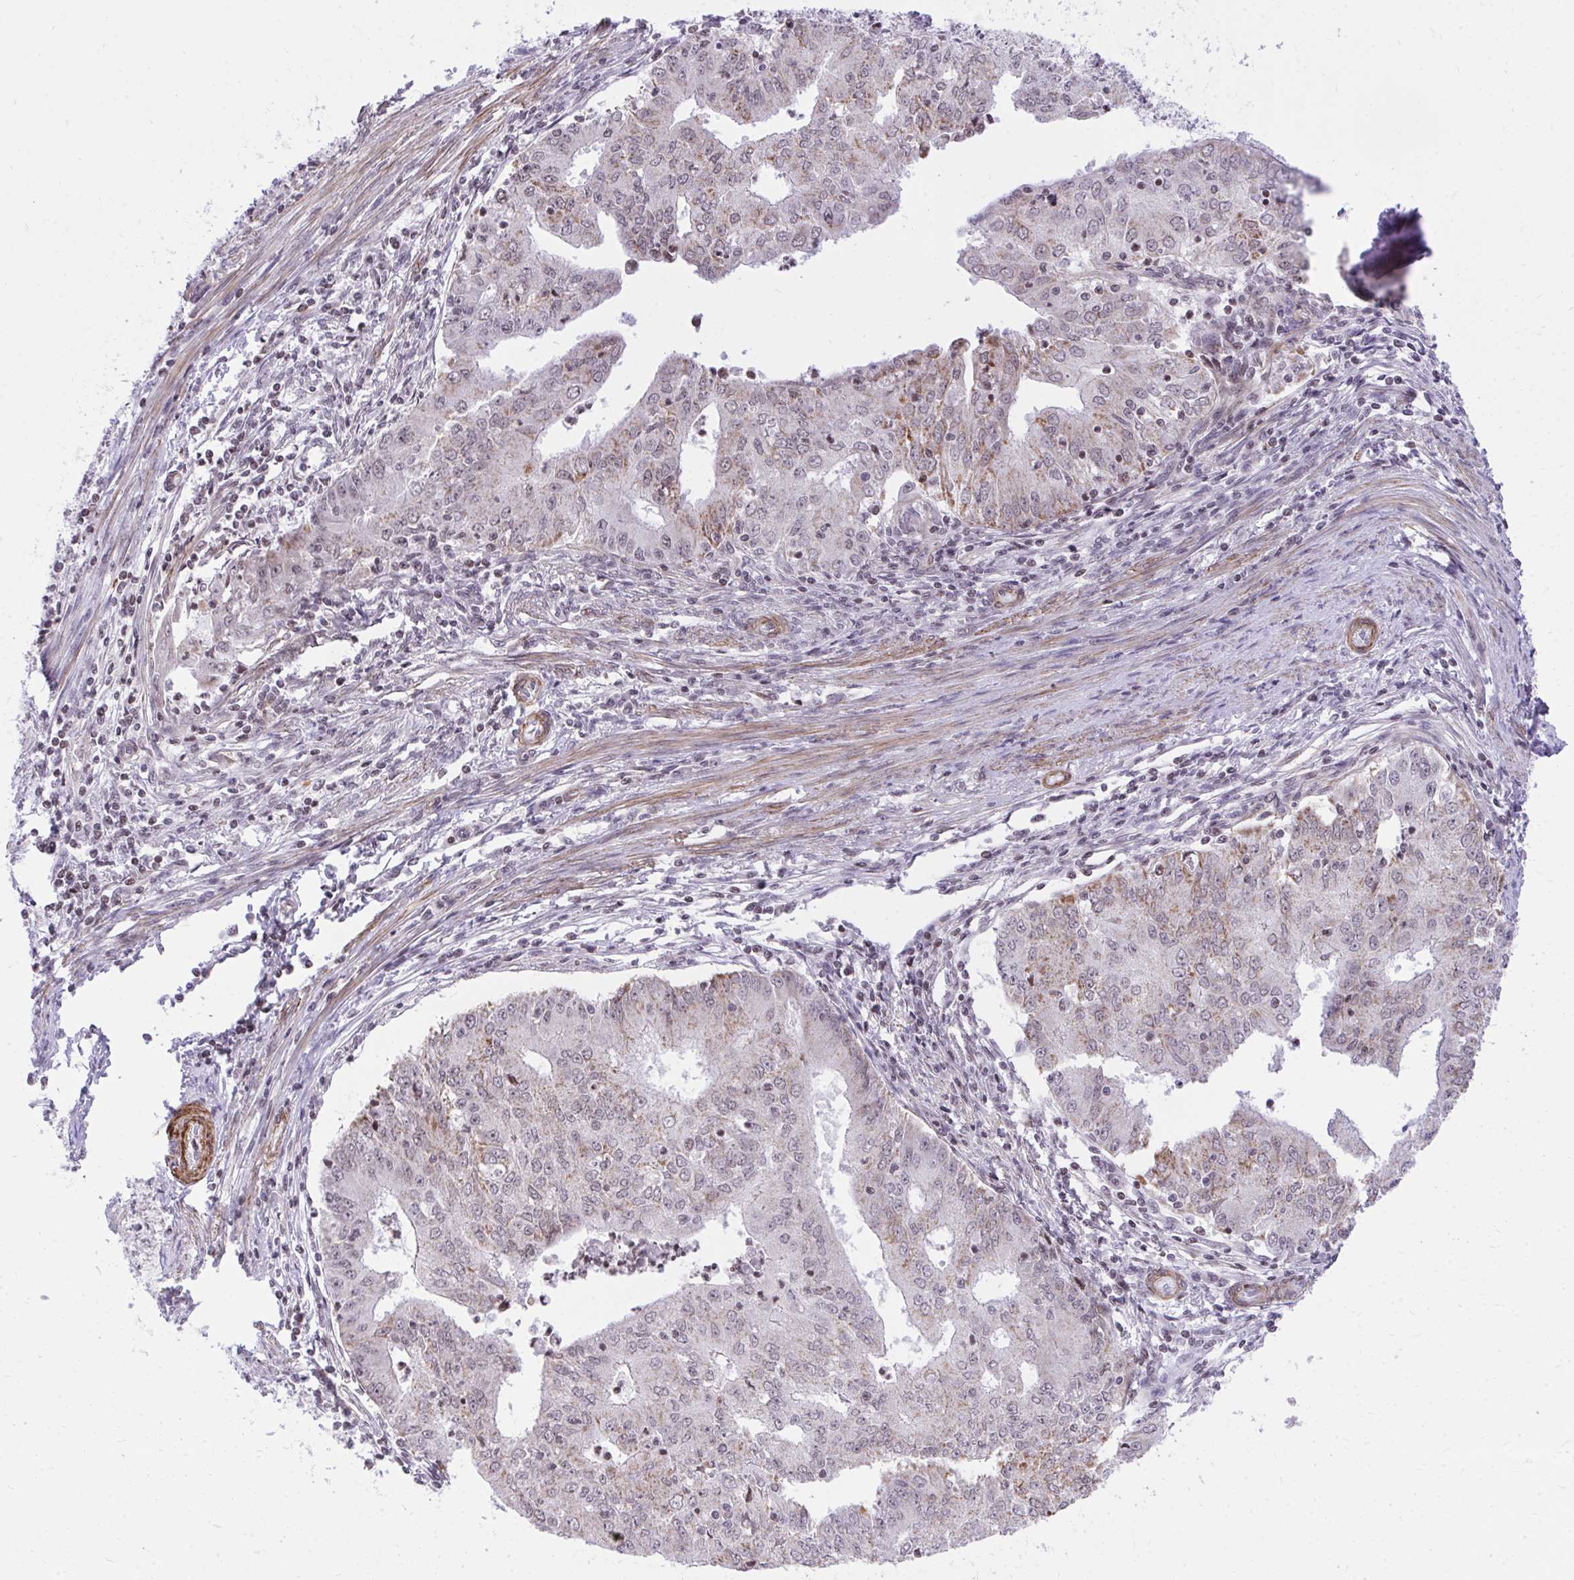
{"staining": {"intensity": "weak", "quantity": "<25%", "location": "cytoplasmic/membranous"}, "tissue": "endometrial cancer", "cell_type": "Tumor cells", "image_type": "cancer", "snomed": [{"axis": "morphology", "description": "Adenocarcinoma, NOS"}, {"axis": "topography", "description": "Endometrium"}], "caption": "Human endometrial adenocarcinoma stained for a protein using immunohistochemistry demonstrates no expression in tumor cells.", "gene": "KCNN4", "patient": {"sex": "female", "age": 50}}